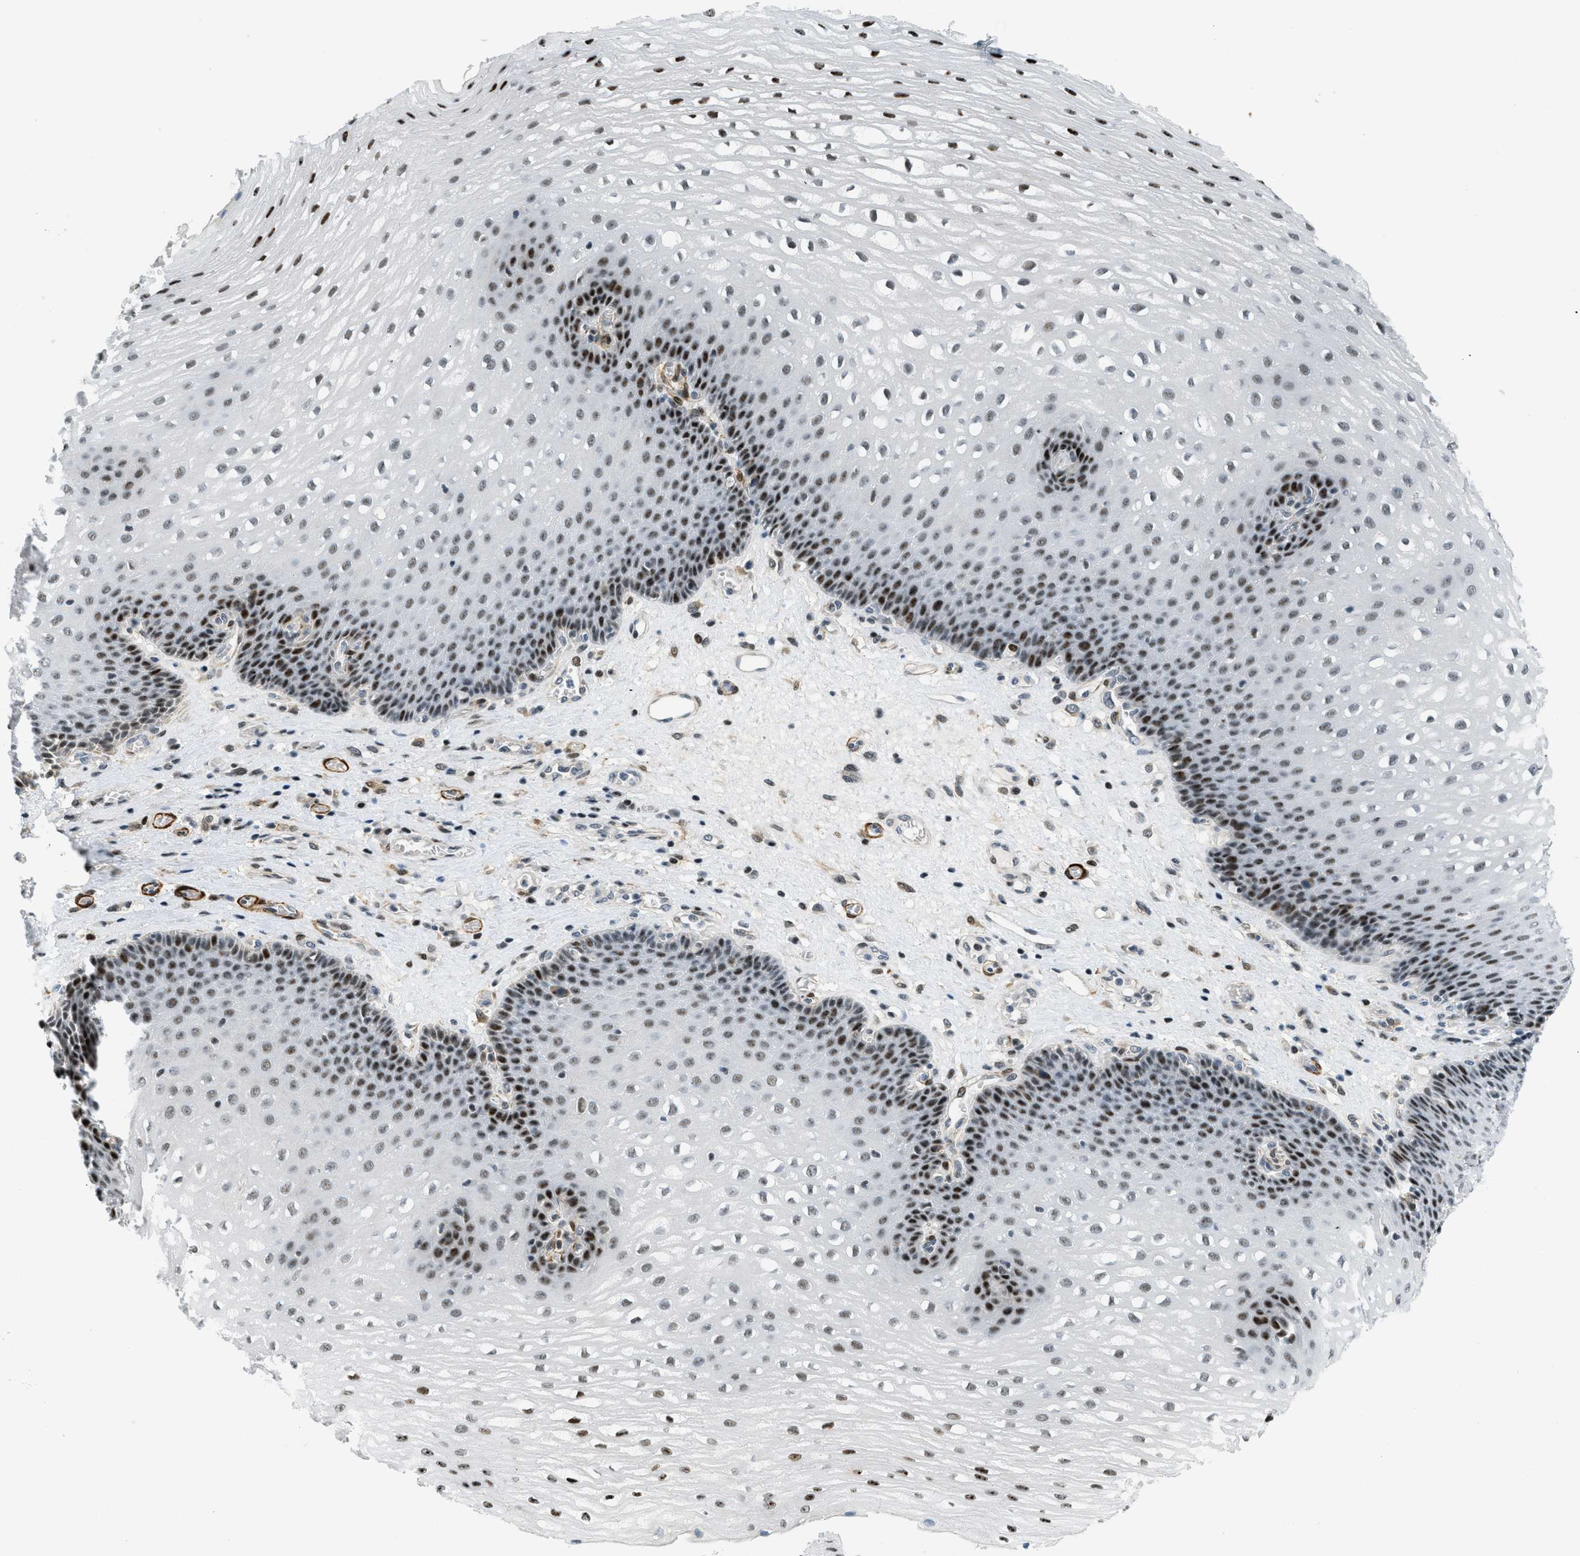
{"staining": {"intensity": "strong", "quantity": "25%-75%", "location": "nuclear"}, "tissue": "esophagus", "cell_type": "Squamous epithelial cells", "image_type": "normal", "snomed": [{"axis": "morphology", "description": "Normal tissue, NOS"}, {"axis": "topography", "description": "Esophagus"}], "caption": "Protein staining by immunohistochemistry shows strong nuclear positivity in approximately 25%-75% of squamous epithelial cells in benign esophagus.", "gene": "ZDHHC23", "patient": {"sex": "male", "age": 48}}